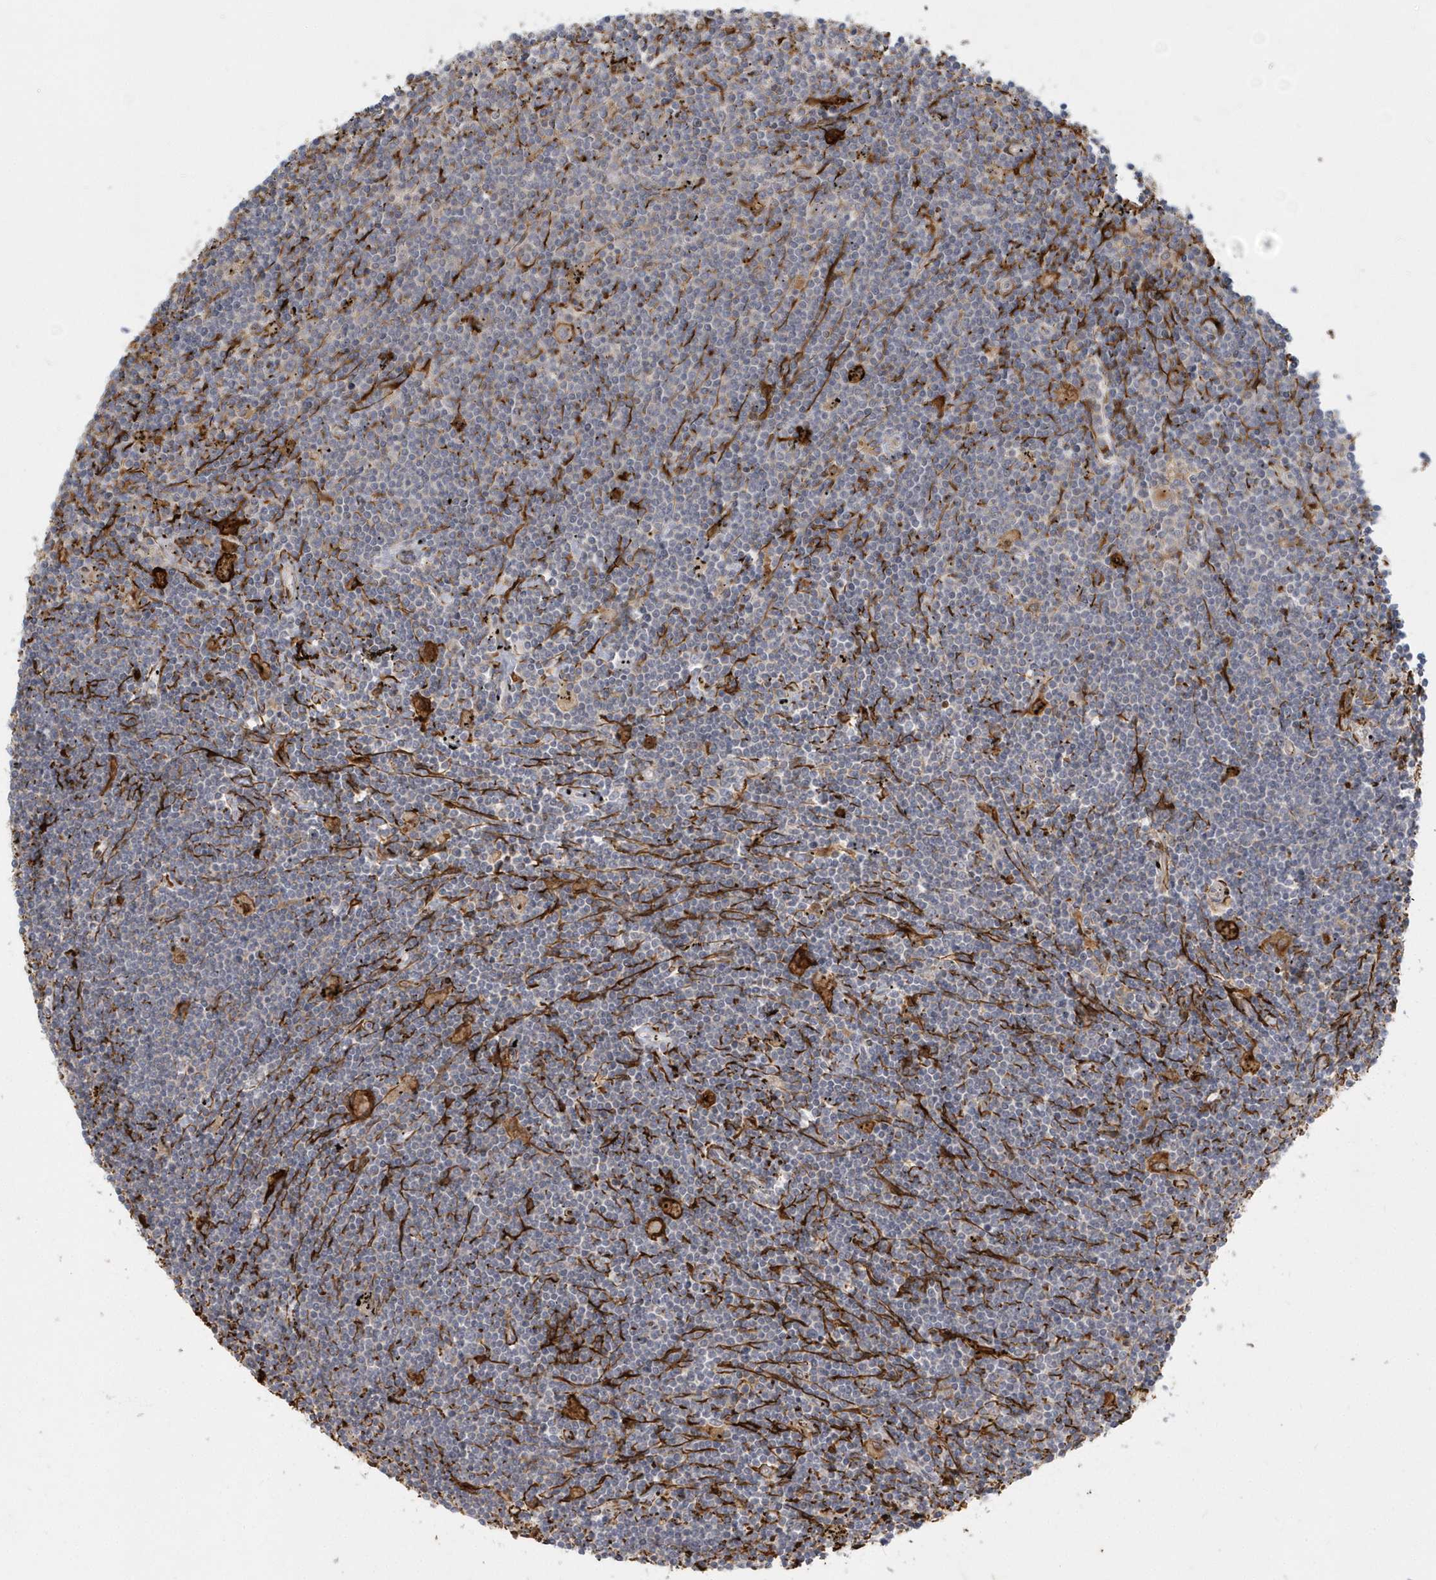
{"staining": {"intensity": "negative", "quantity": "none", "location": "none"}, "tissue": "lymphoma", "cell_type": "Tumor cells", "image_type": "cancer", "snomed": [{"axis": "morphology", "description": "Malignant lymphoma, non-Hodgkin's type, Low grade"}, {"axis": "topography", "description": "Spleen"}], "caption": "Histopathology image shows no significant protein positivity in tumor cells of malignant lymphoma, non-Hodgkin's type (low-grade).", "gene": "NAPB", "patient": {"sex": "male", "age": 76}}